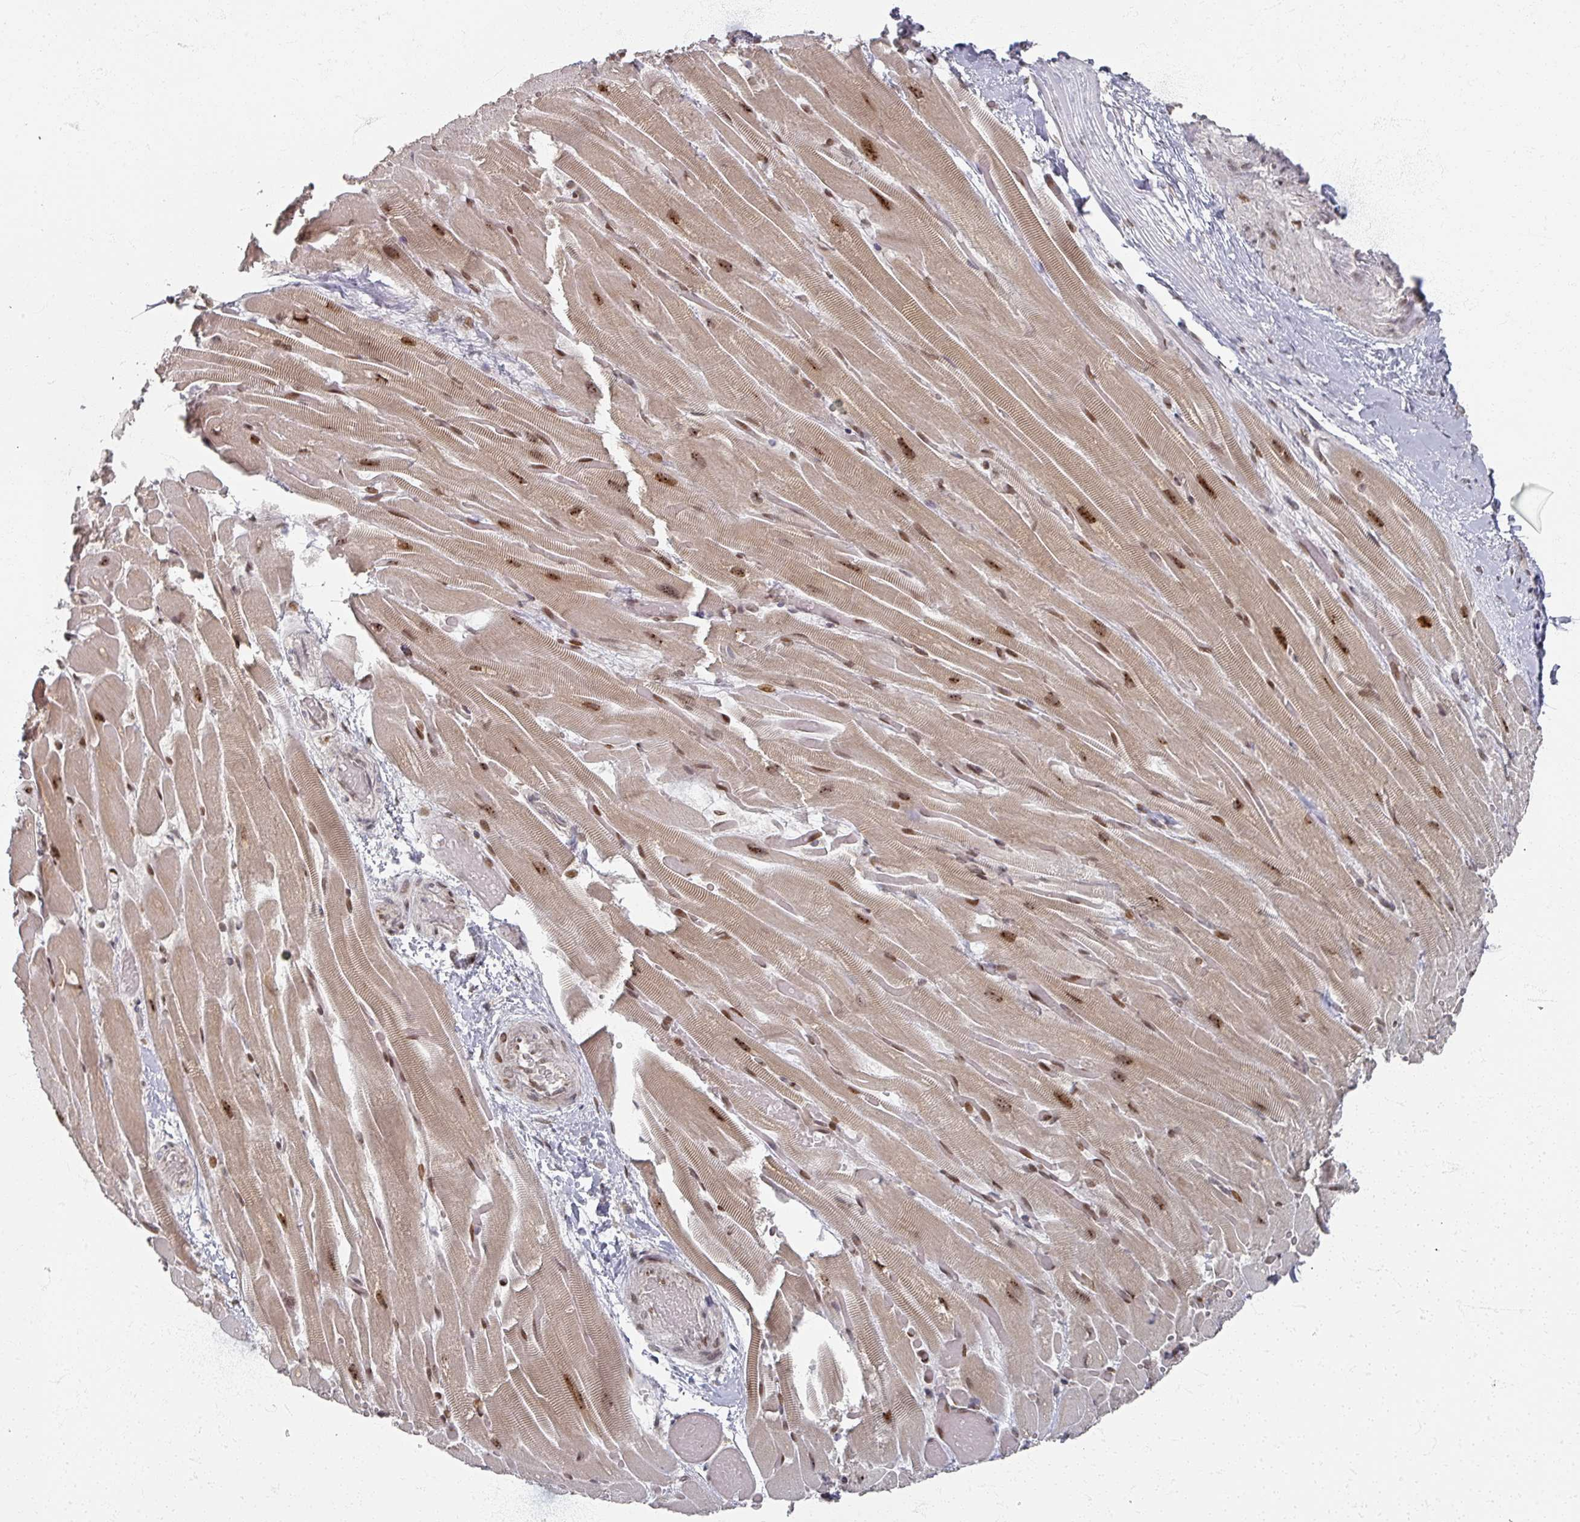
{"staining": {"intensity": "moderate", "quantity": ">75%", "location": "cytoplasmic/membranous,nuclear"}, "tissue": "heart muscle", "cell_type": "Cardiomyocytes", "image_type": "normal", "snomed": [{"axis": "morphology", "description": "Normal tissue, NOS"}, {"axis": "topography", "description": "Heart"}], "caption": "Cardiomyocytes display medium levels of moderate cytoplasmic/membranous,nuclear staining in about >75% of cells in benign human heart muscle.", "gene": "PSKH1", "patient": {"sex": "male", "age": 37}}